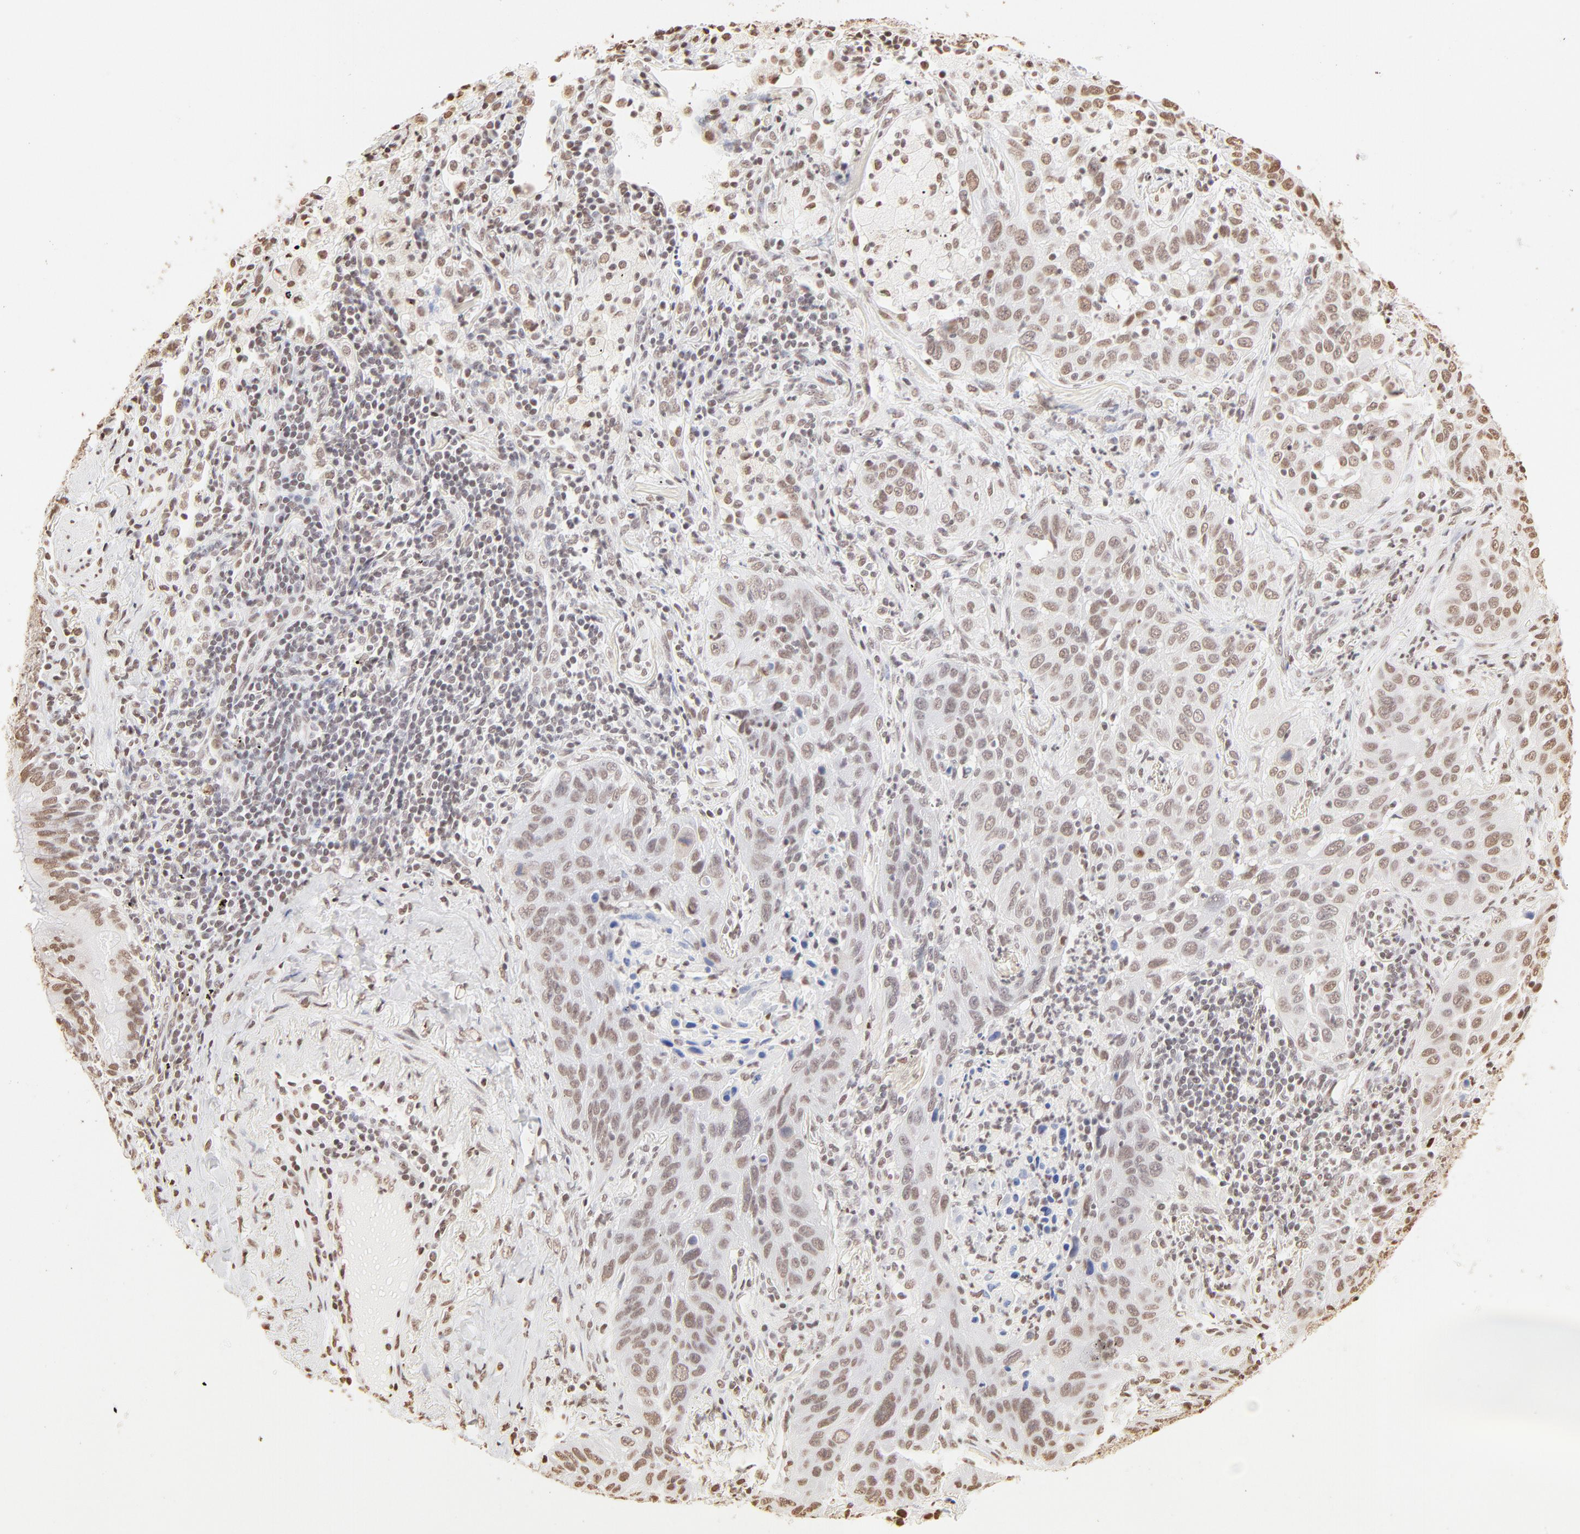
{"staining": {"intensity": "weak", "quantity": ">75%", "location": "nuclear"}, "tissue": "lung cancer", "cell_type": "Tumor cells", "image_type": "cancer", "snomed": [{"axis": "morphology", "description": "Squamous cell carcinoma, NOS"}, {"axis": "topography", "description": "Lung"}], "caption": "This image exhibits immunohistochemistry (IHC) staining of lung cancer (squamous cell carcinoma), with low weak nuclear expression in about >75% of tumor cells.", "gene": "ZNF540", "patient": {"sex": "female", "age": 67}}